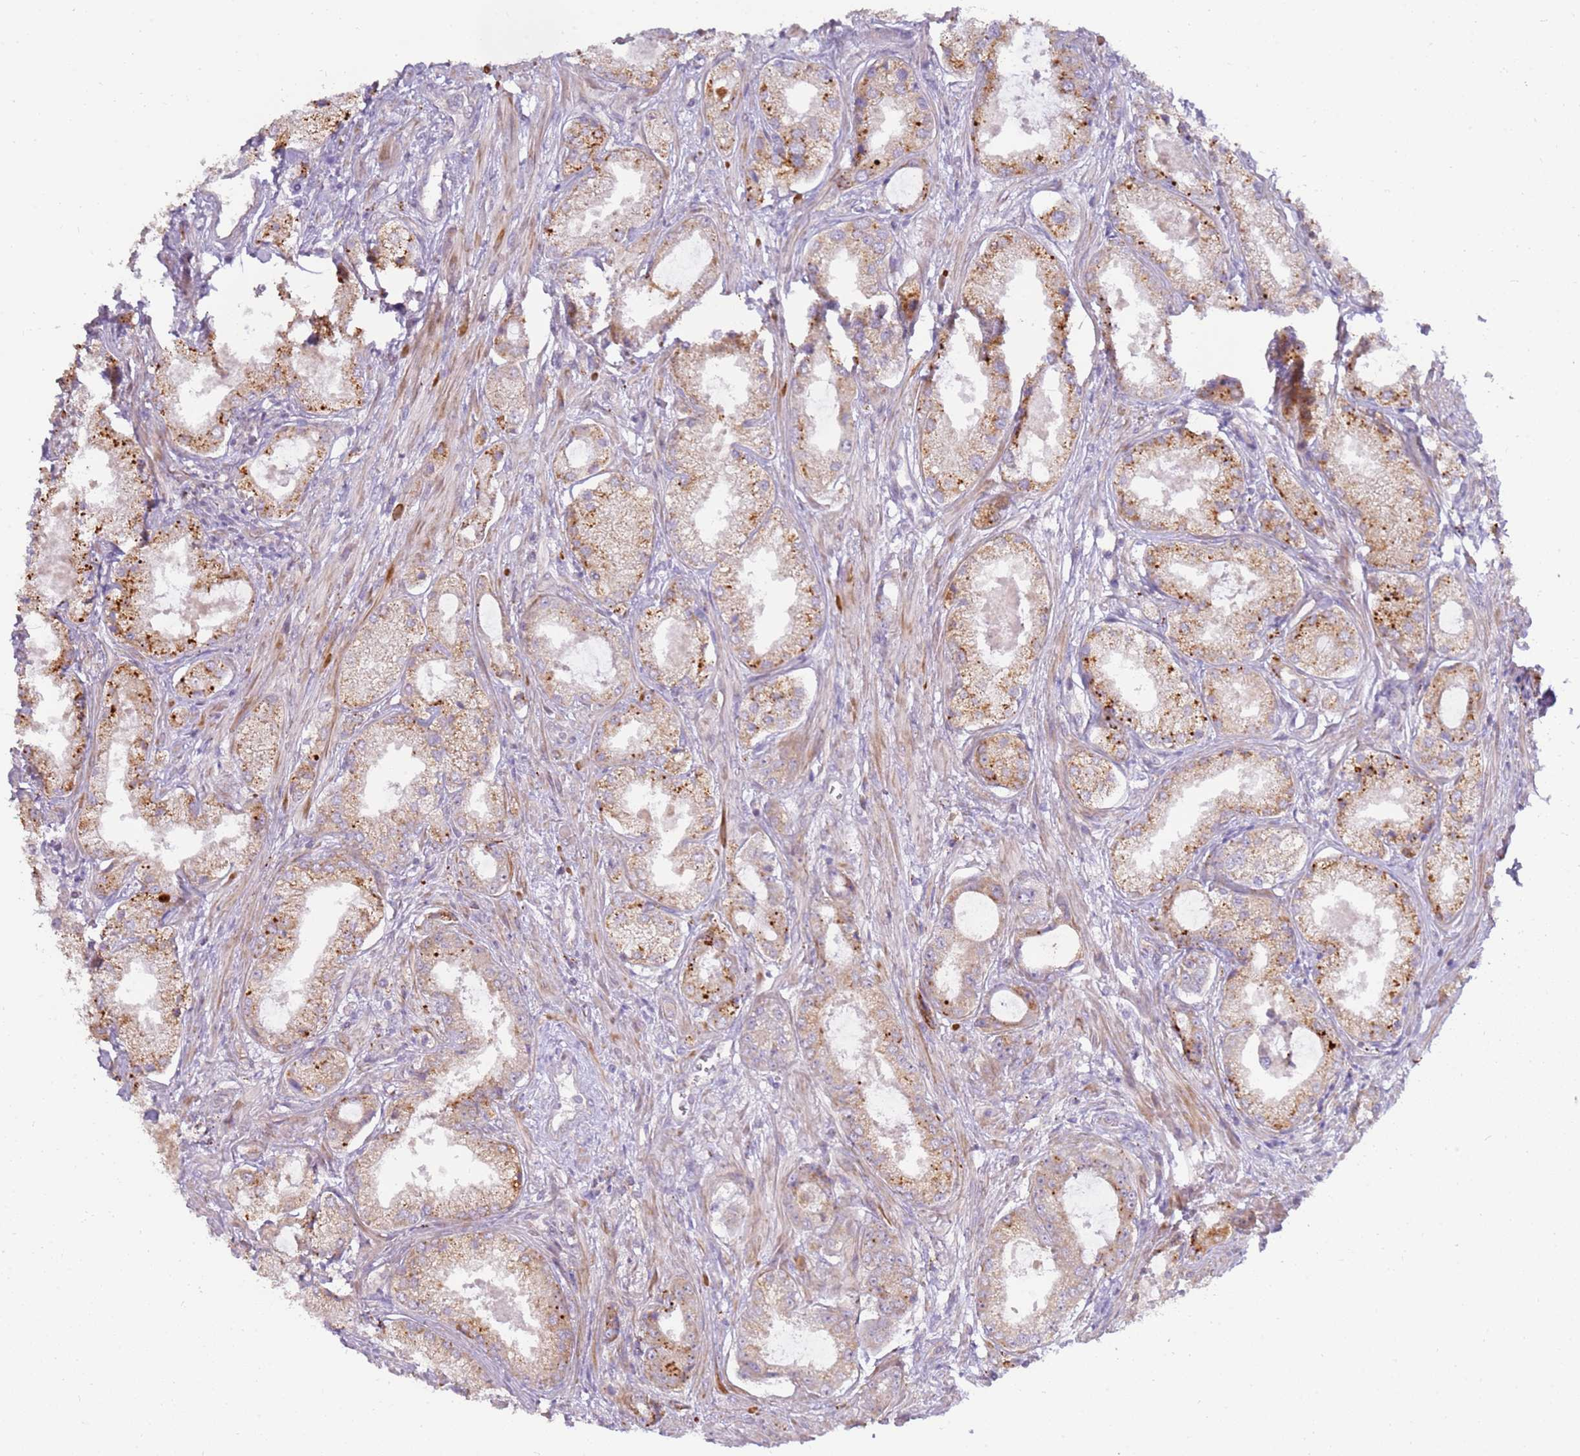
{"staining": {"intensity": "strong", "quantity": "<25%", "location": "cytoplasmic/membranous"}, "tissue": "prostate cancer", "cell_type": "Tumor cells", "image_type": "cancer", "snomed": [{"axis": "morphology", "description": "Adenocarcinoma, Low grade"}, {"axis": "topography", "description": "Prostate"}], "caption": "A brown stain labels strong cytoplasmic/membranous positivity of a protein in adenocarcinoma (low-grade) (prostate) tumor cells. Immunohistochemistry (ihc) stains the protein of interest in brown and the nuclei are stained blue.", "gene": "GRAP", "patient": {"sex": "male", "age": 68}}